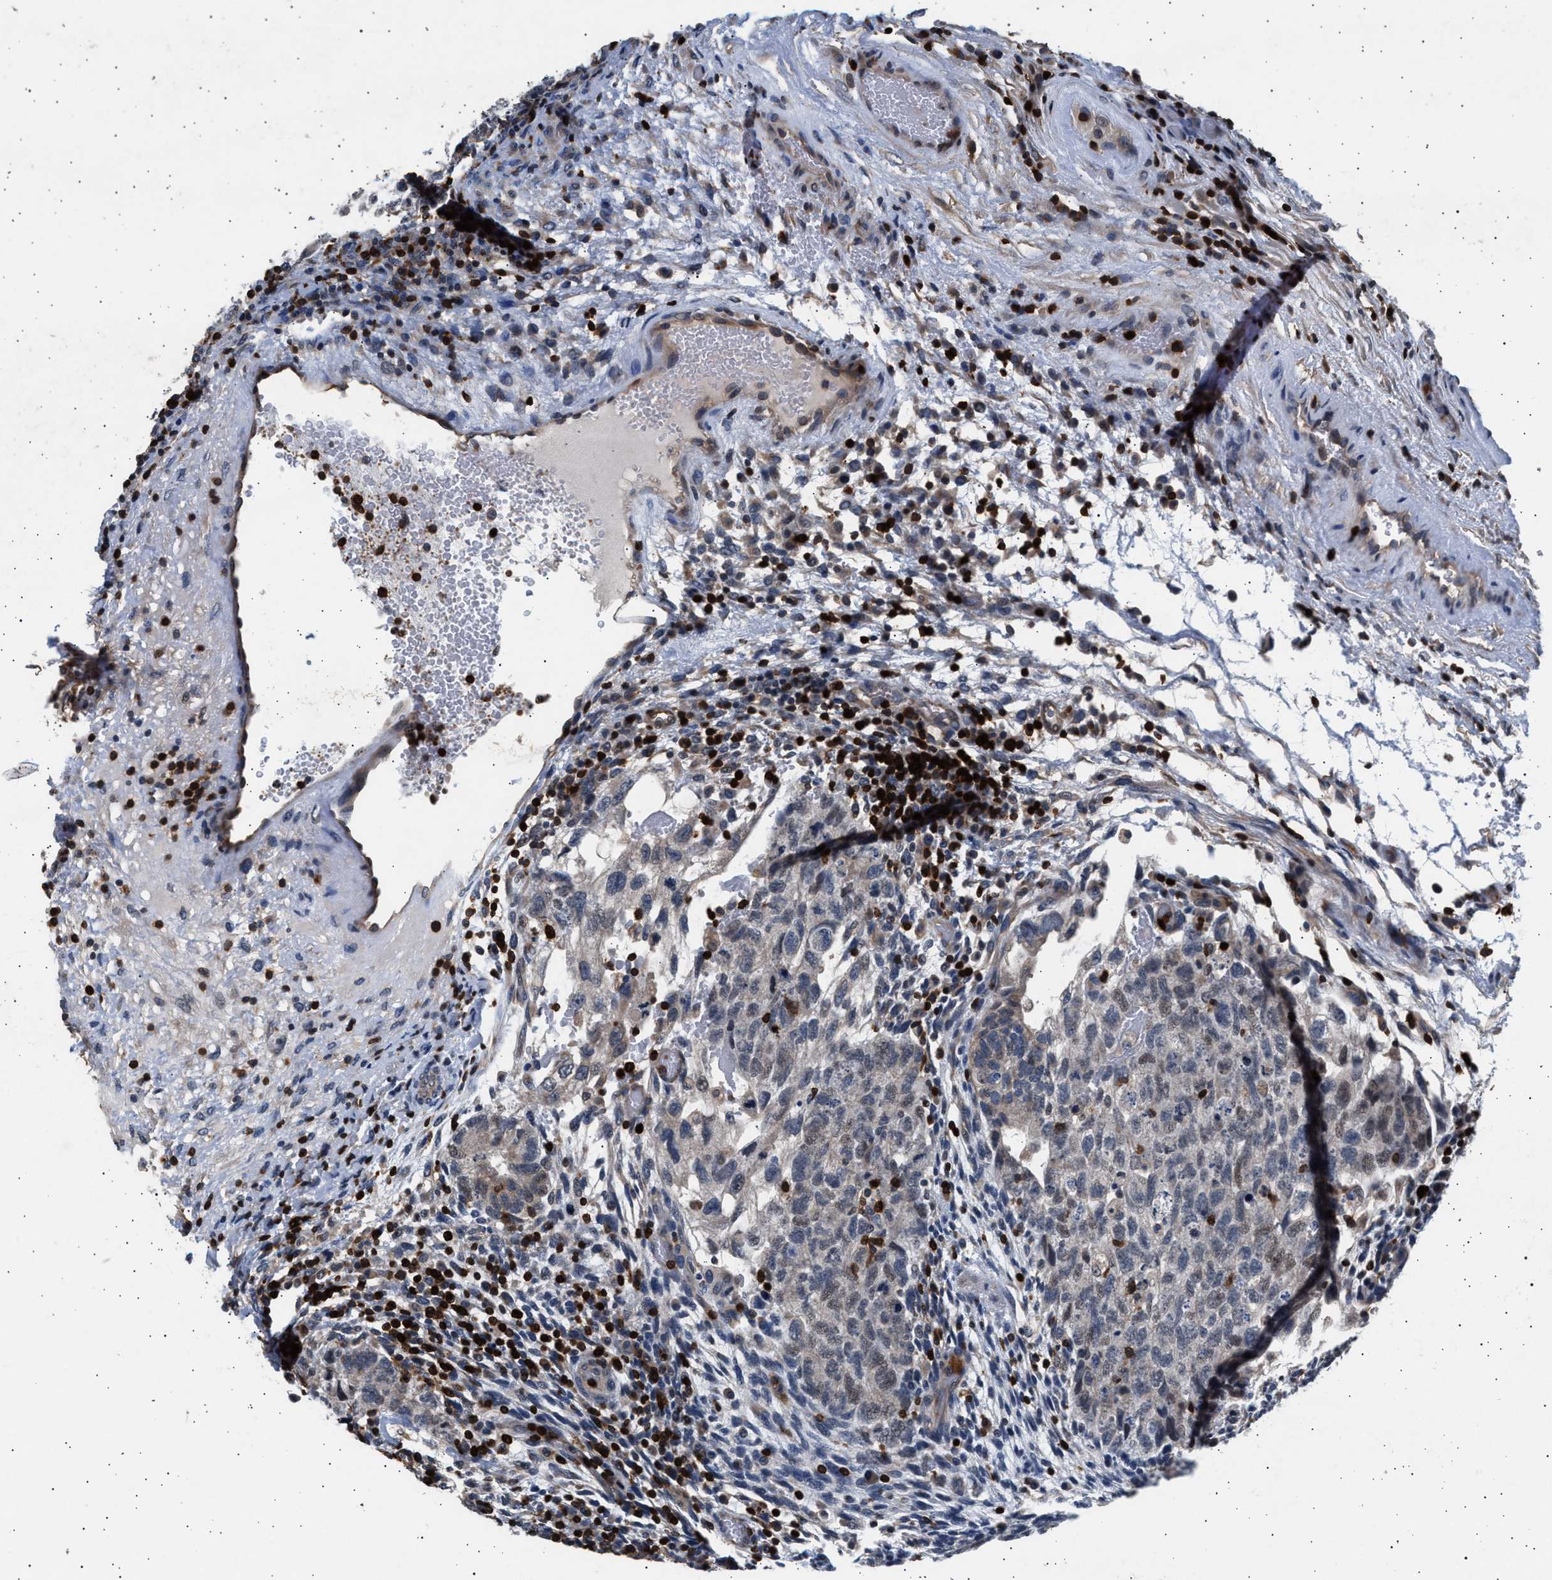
{"staining": {"intensity": "negative", "quantity": "none", "location": "none"}, "tissue": "testis cancer", "cell_type": "Tumor cells", "image_type": "cancer", "snomed": [{"axis": "morphology", "description": "Normal tissue, NOS"}, {"axis": "morphology", "description": "Carcinoma, Embryonal, NOS"}, {"axis": "topography", "description": "Testis"}], "caption": "DAB (3,3'-diaminobenzidine) immunohistochemical staining of human embryonal carcinoma (testis) exhibits no significant expression in tumor cells.", "gene": "GRAP2", "patient": {"sex": "male", "age": 36}}